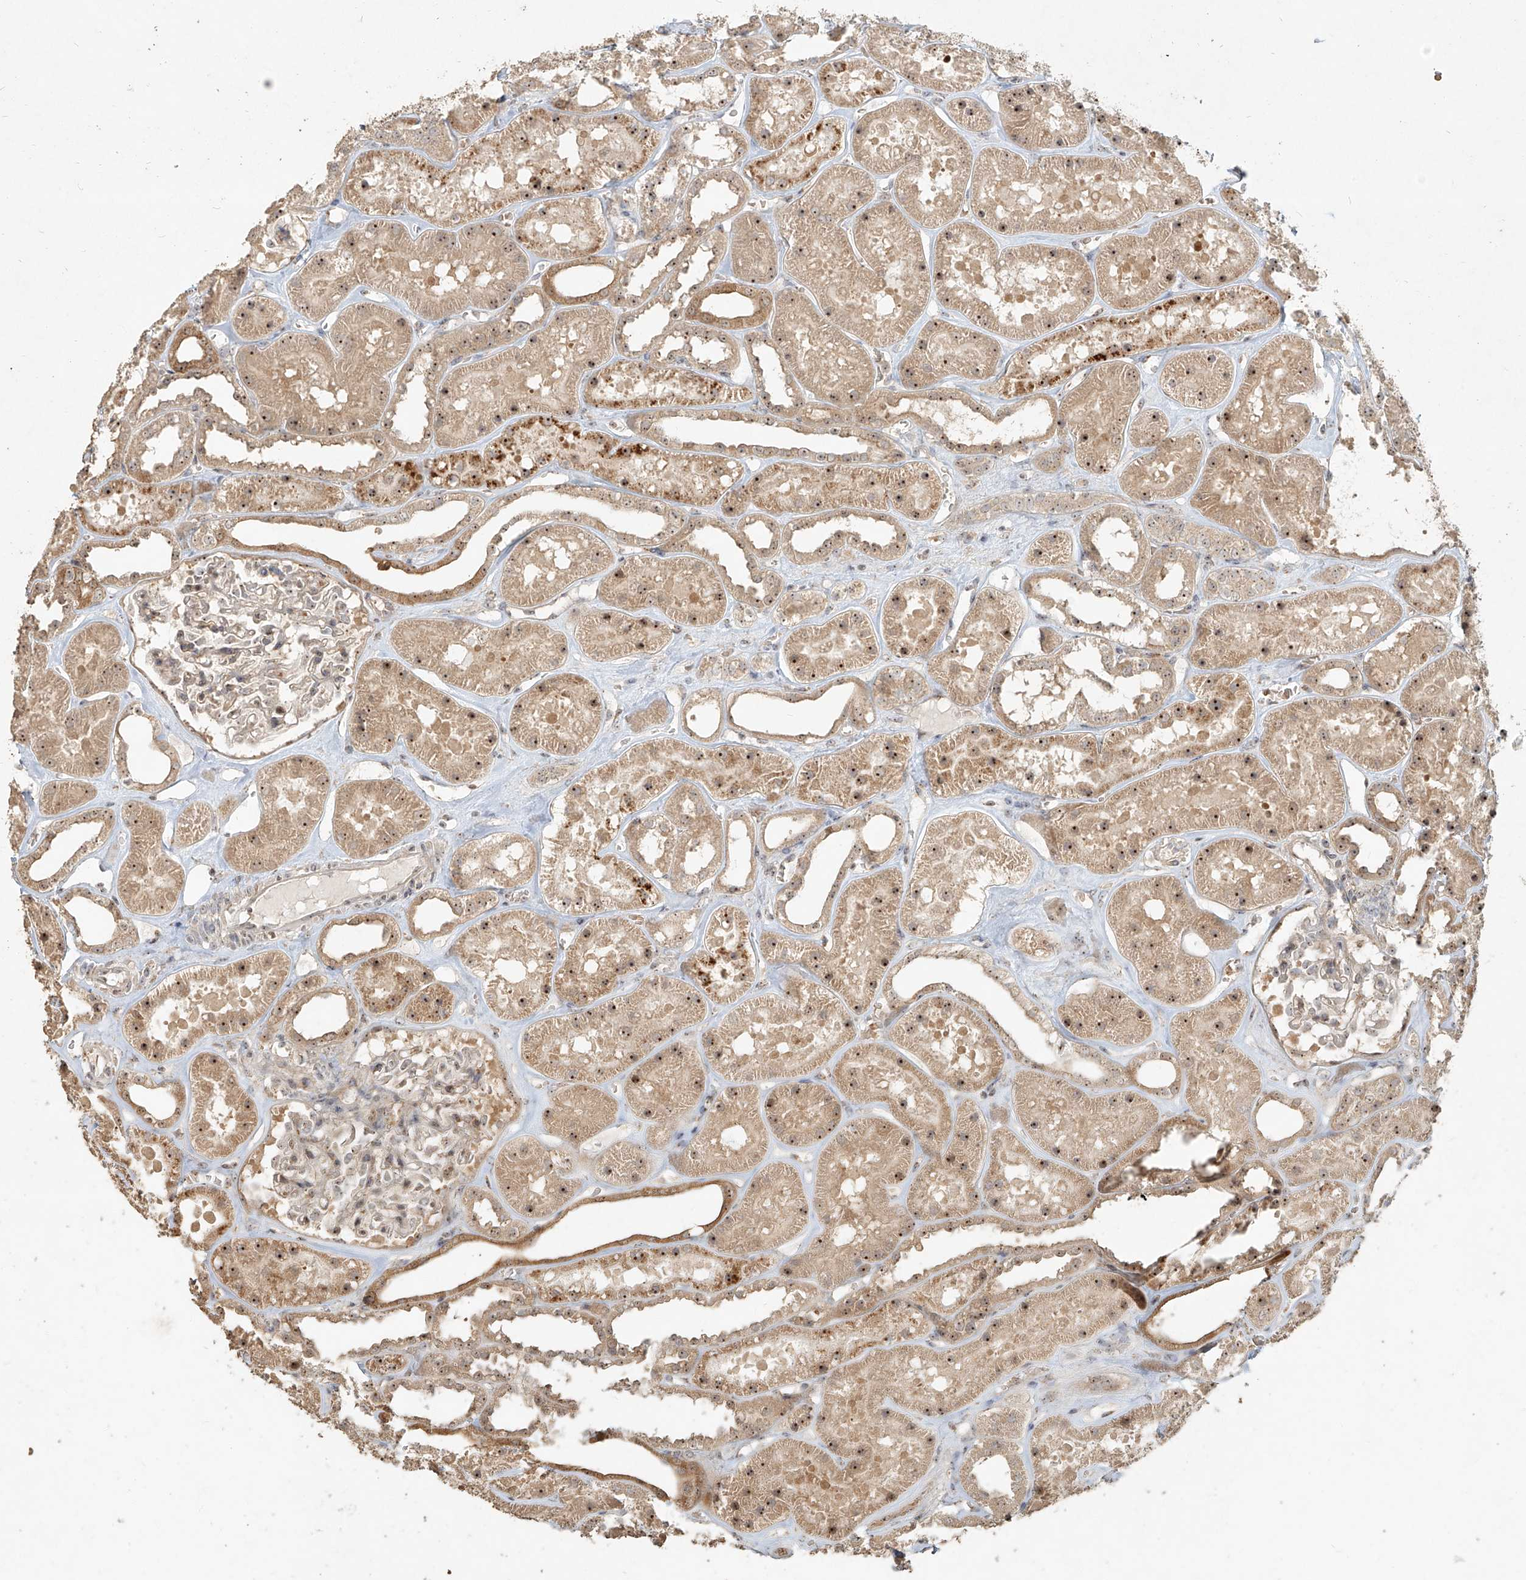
{"staining": {"intensity": "weak", "quantity": ">75%", "location": "cytoplasmic/membranous,nuclear"}, "tissue": "kidney", "cell_type": "Cells in glomeruli", "image_type": "normal", "snomed": [{"axis": "morphology", "description": "Normal tissue, NOS"}, {"axis": "topography", "description": "Kidney"}], "caption": "A micrograph of human kidney stained for a protein reveals weak cytoplasmic/membranous,nuclear brown staining in cells in glomeruli.", "gene": "BYSL", "patient": {"sex": "female", "age": 41}}